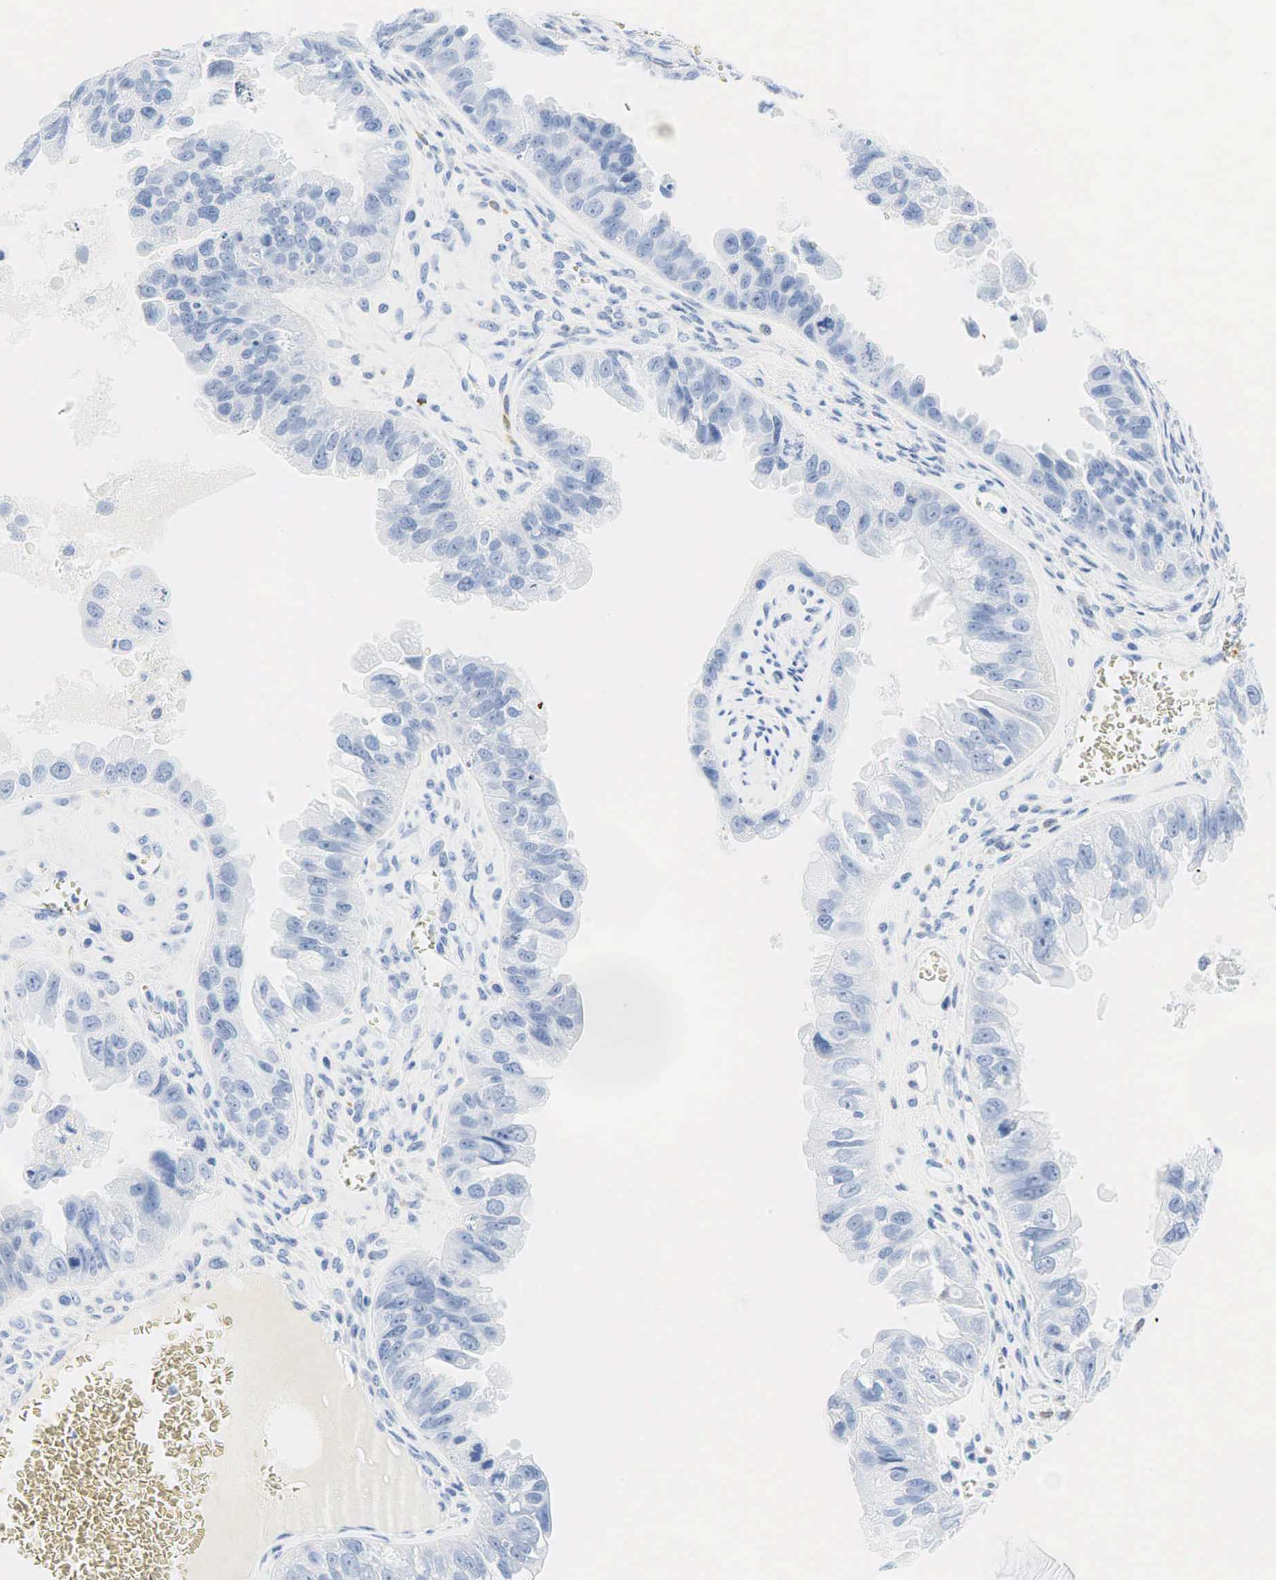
{"staining": {"intensity": "moderate", "quantity": "<25%", "location": "cytoplasmic/membranous"}, "tissue": "ovarian cancer", "cell_type": "Tumor cells", "image_type": "cancer", "snomed": [{"axis": "morphology", "description": "Carcinoma, endometroid"}, {"axis": "topography", "description": "Ovary"}], "caption": "This is a histology image of IHC staining of ovarian cancer, which shows moderate positivity in the cytoplasmic/membranous of tumor cells.", "gene": "INHA", "patient": {"sex": "female", "age": 85}}